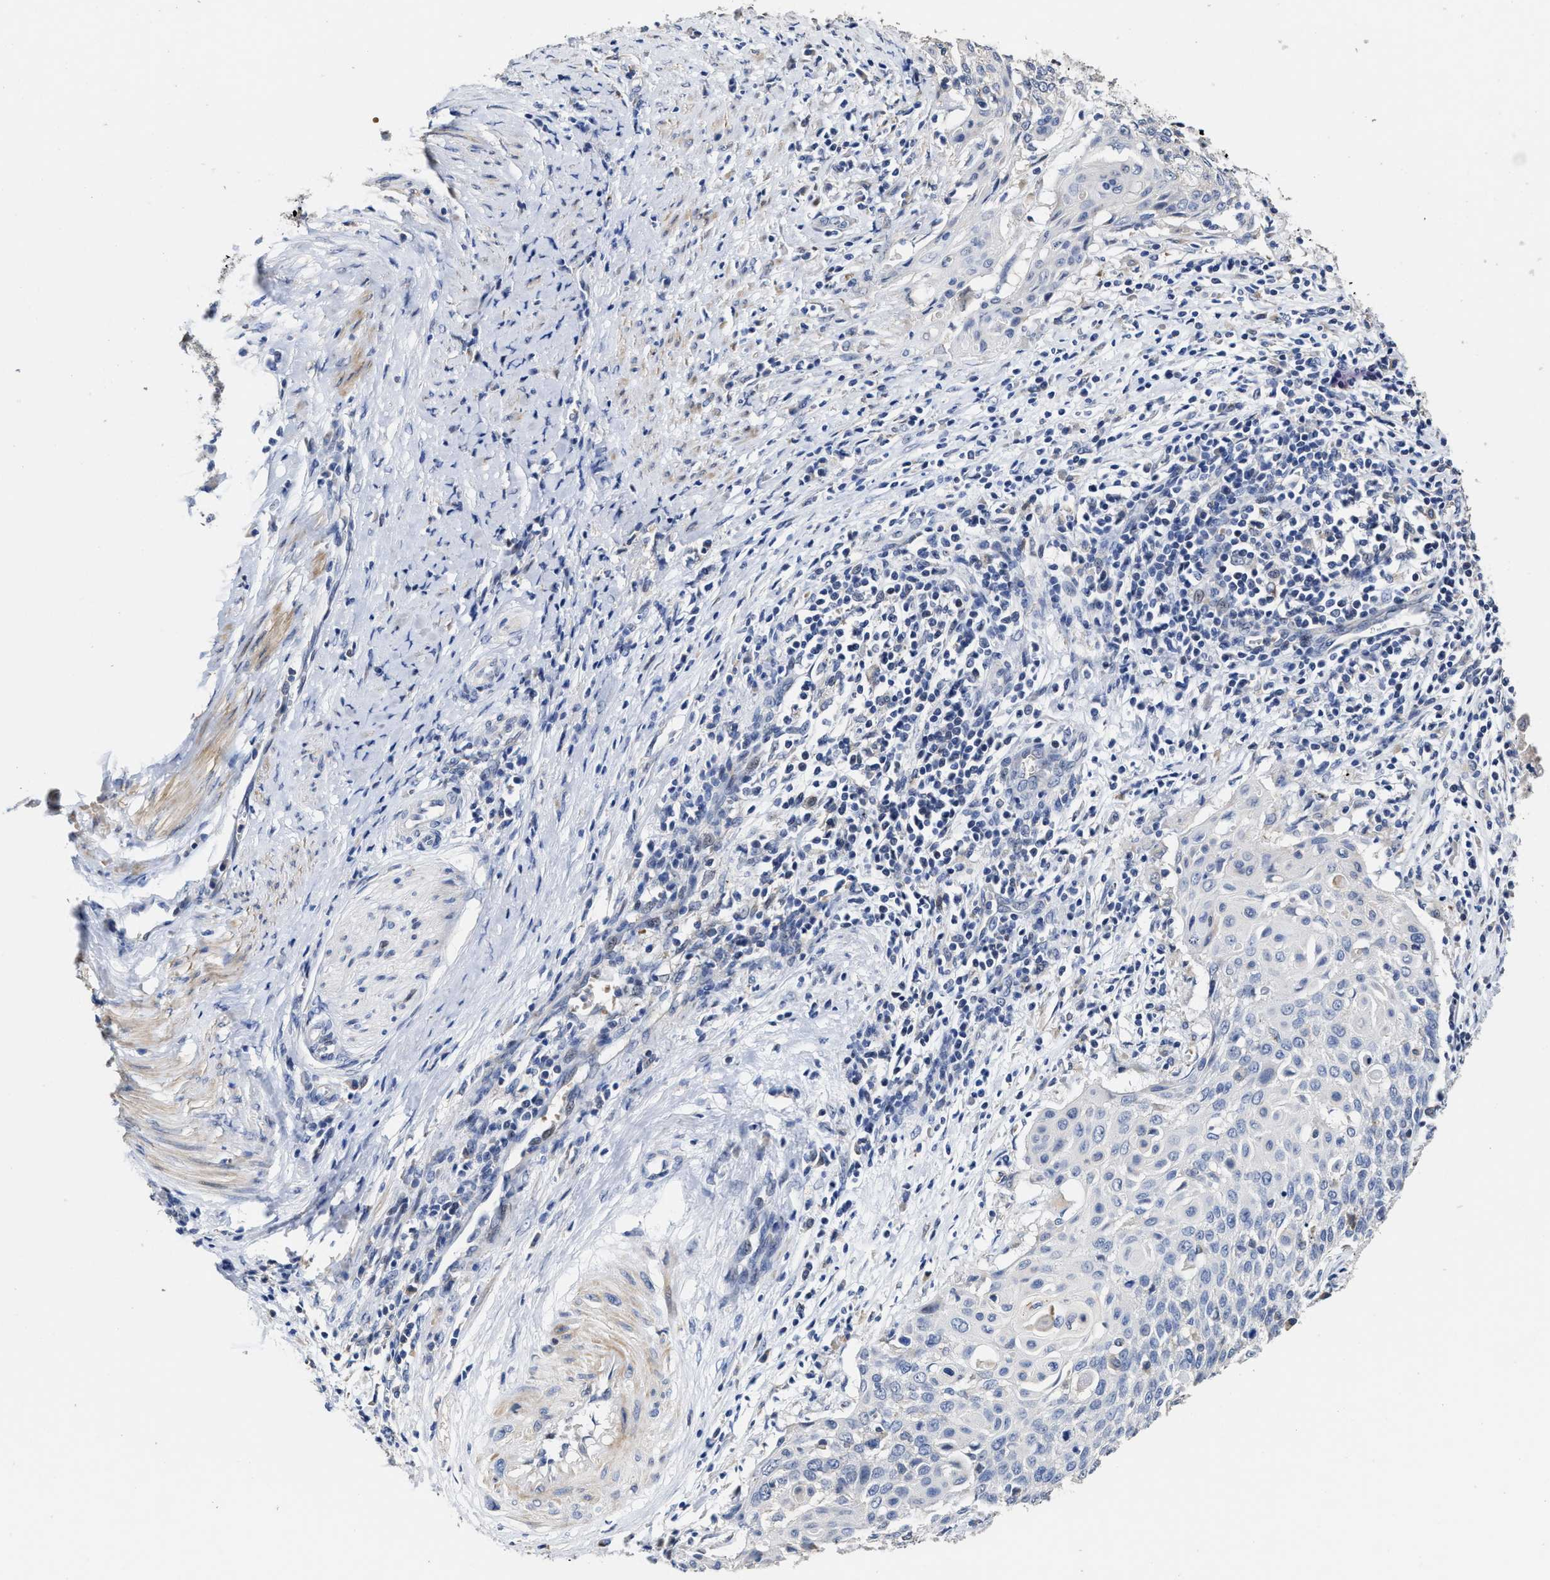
{"staining": {"intensity": "negative", "quantity": "none", "location": "none"}, "tissue": "cervical cancer", "cell_type": "Tumor cells", "image_type": "cancer", "snomed": [{"axis": "morphology", "description": "Squamous cell carcinoma, NOS"}, {"axis": "topography", "description": "Cervix"}], "caption": "A photomicrograph of human cervical cancer (squamous cell carcinoma) is negative for staining in tumor cells. (DAB (3,3'-diaminobenzidine) immunohistochemistry visualized using brightfield microscopy, high magnification).", "gene": "ZFAT", "patient": {"sex": "female", "age": 39}}